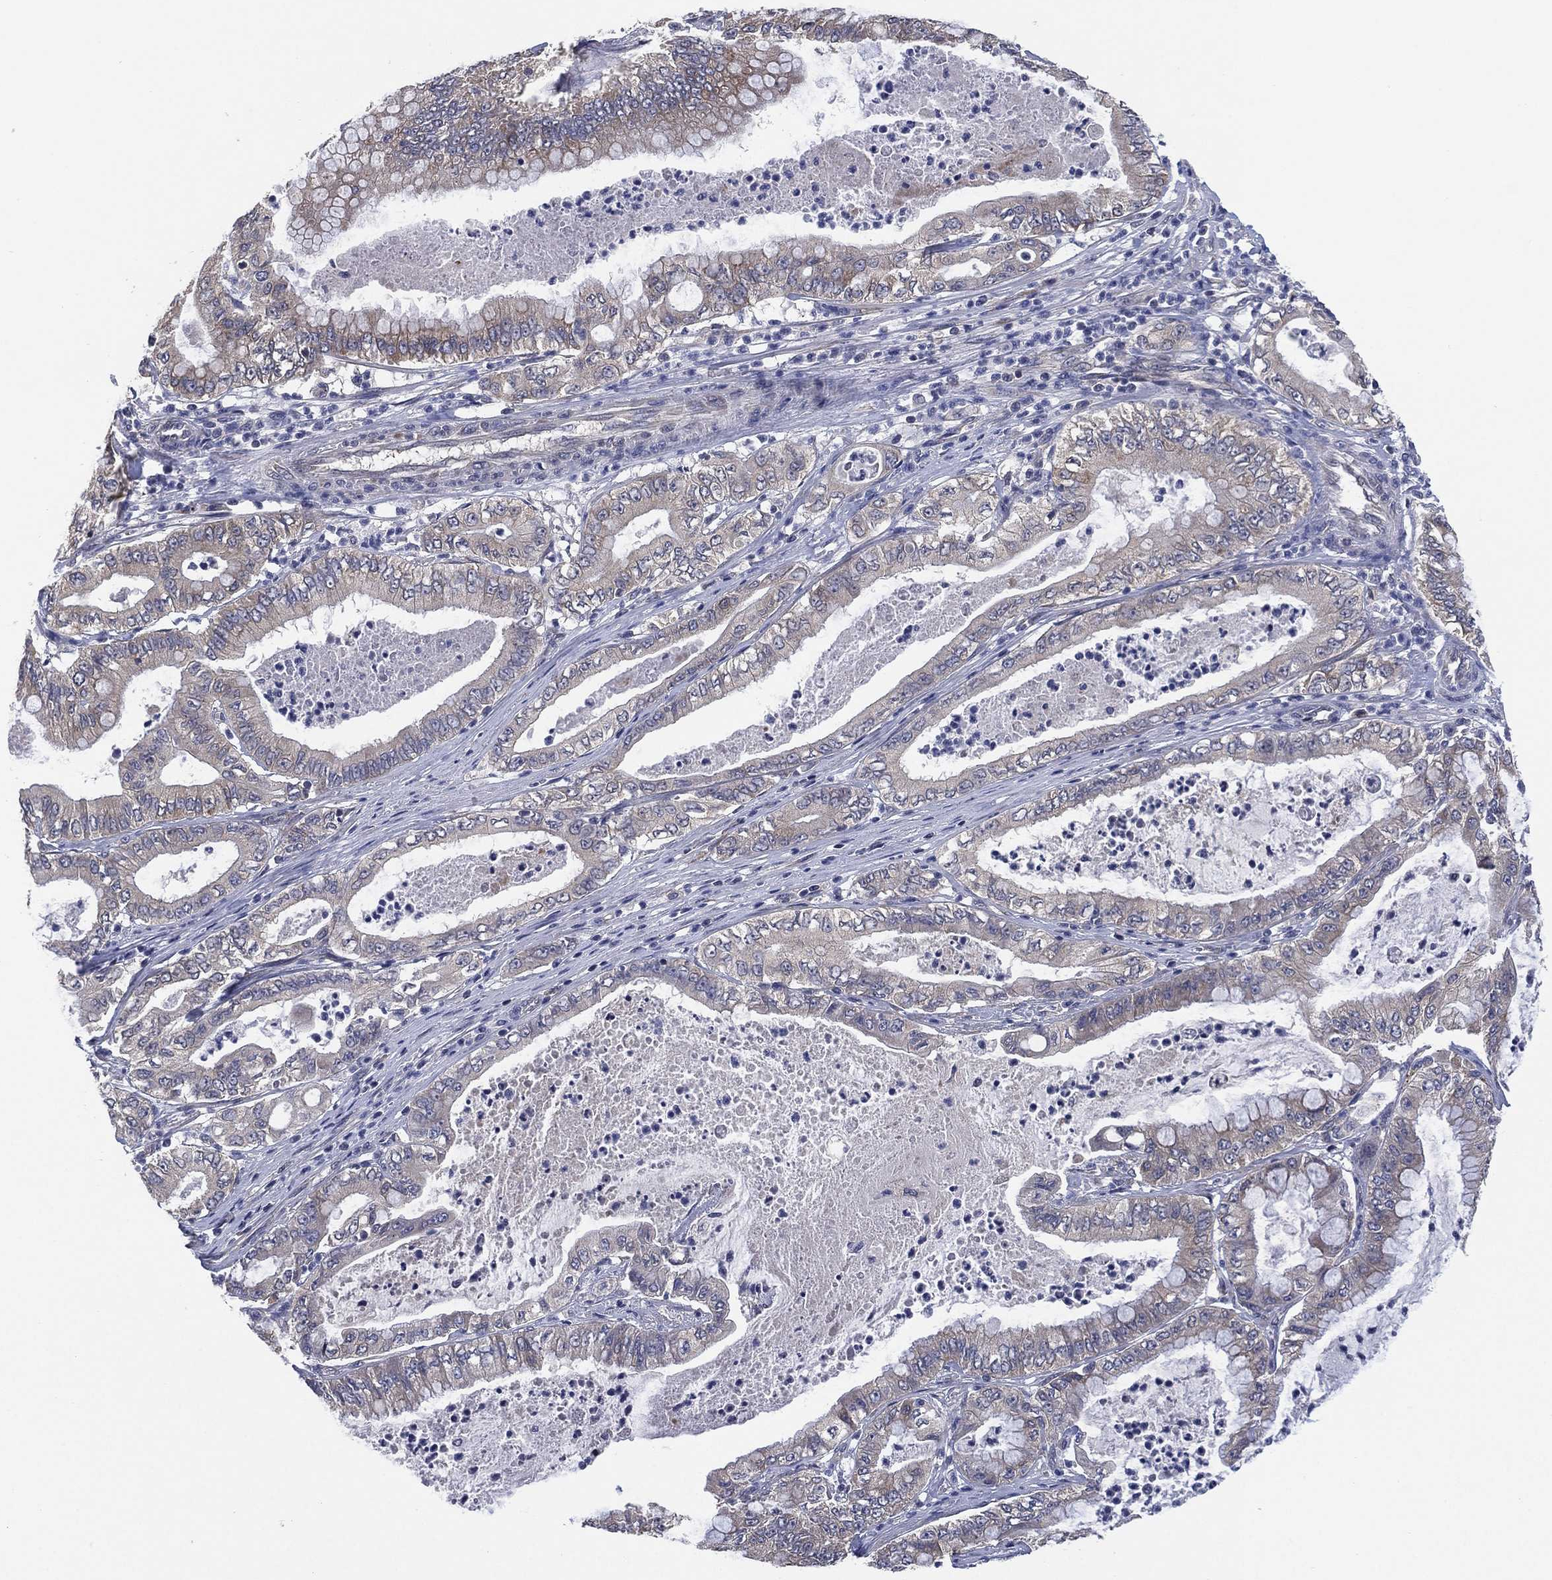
{"staining": {"intensity": "negative", "quantity": "none", "location": "none"}, "tissue": "pancreatic cancer", "cell_type": "Tumor cells", "image_type": "cancer", "snomed": [{"axis": "morphology", "description": "Adenocarcinoma, NOS"}, {"axis": "topography", "description": "Pancreas"}], "caption": "This image is of adenocarcinoma (pancreatic) stained with immunohistochemistry (IHC) to label a protein in brown with the nuclei are counter-stained blue. There is no expression in tumor cells.", "gene": "SELENOO", "patient": {"sex": "male", "age": 71}}